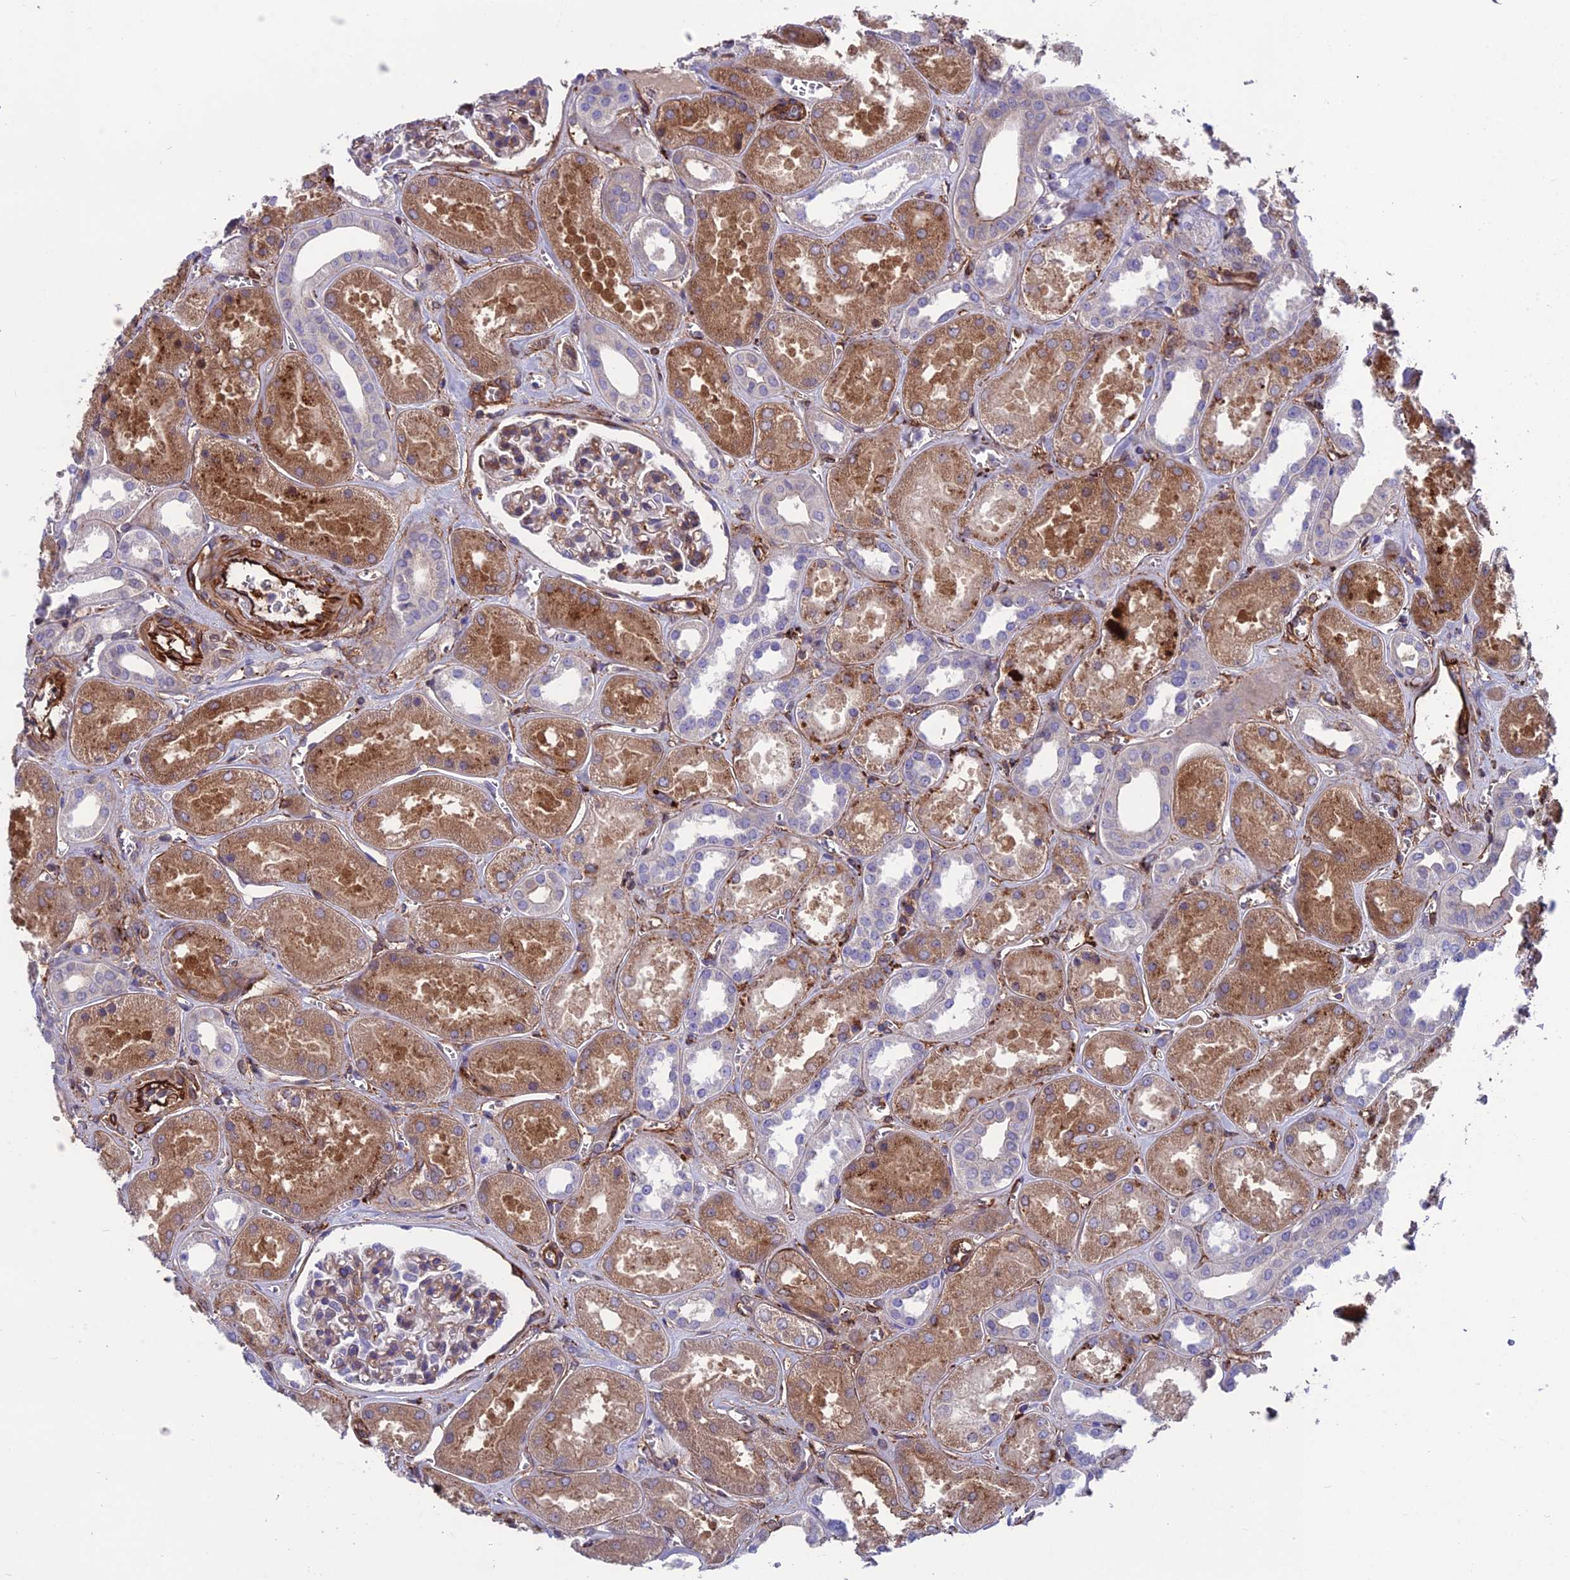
{"staining": {"intensity": "moderate", "quantity": "<25%", "location": "cytoplasmic/membranous"}, "tissue": "kidney", "cell_type": "Cells in glomeruli", "image_type": "normal", "snomed": [{"axis": "morphology", "description": "Normal tissue, NOS"}, {"axis": "morphology", "description": "Adenocarcinoma, NOS"}, {"axis": "topography", "description": "Kidney"}], "caption": "This image displays immunohistochemistry (IHC) staining of unremarkable human kidney, with low moderate cytoplasmic/membranous expression in approximately <25% of cells in glomeruli.", "gene": "RTN4RL1", "patient": {"sex": "female", "age": 68}}